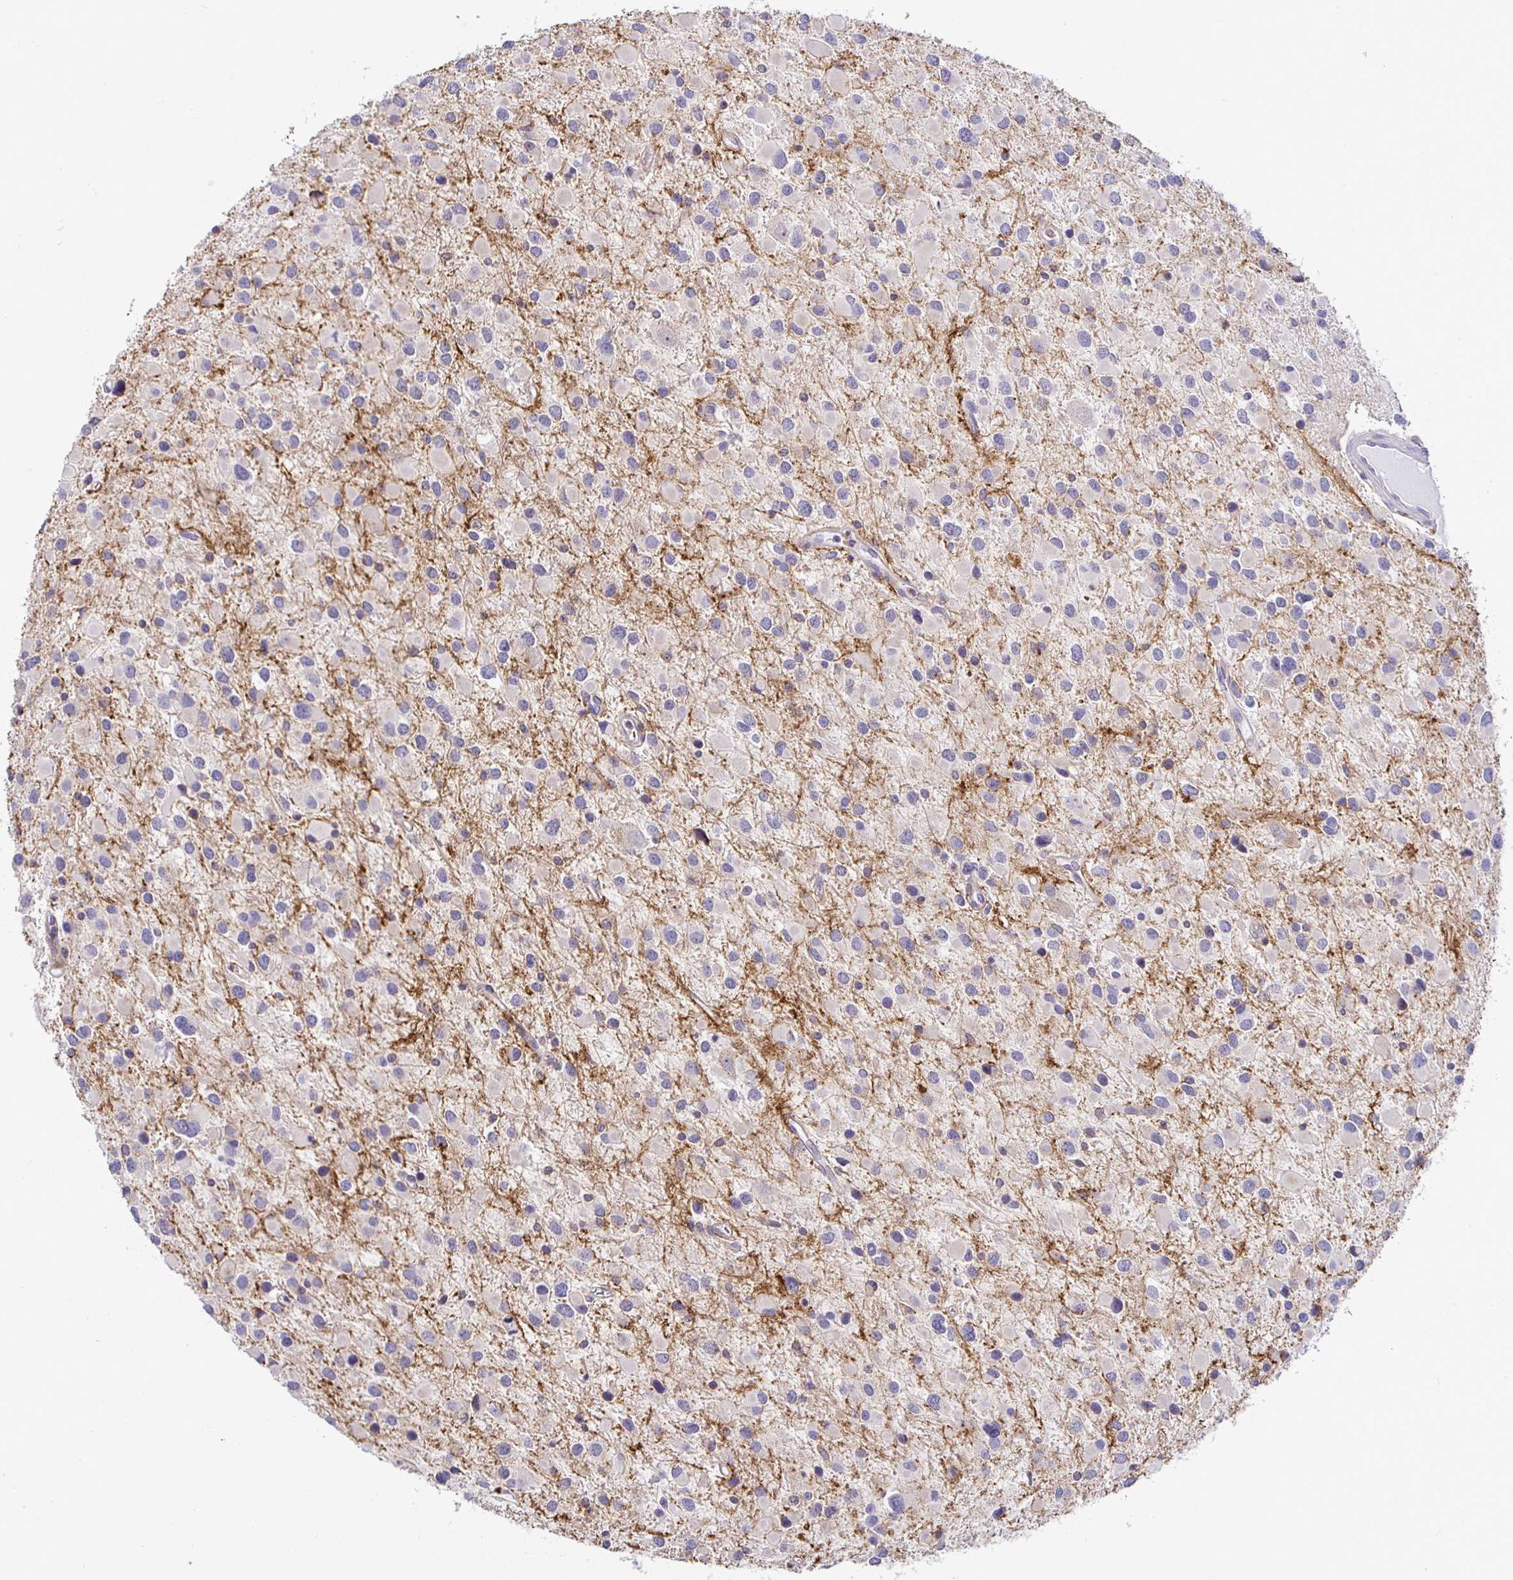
{"staining": {"intensity": "negative", "quantity": "none", "location": "none"}, "tissue": "glioma", "cell_type": "Tumor cells", "image_type": "cancer", "snomed": [{"axis": "morphology", "description": "Glioma, malignant, Low grade"}, {"axis": "topography", "description": "Brain"}], "caption": "This is an immunohistochemistry (IHC) micrograph of human glioma. There is no expression in tumor cells.", "gene": "SIRPA", "patient": {"sex": "female", "age": 32}}